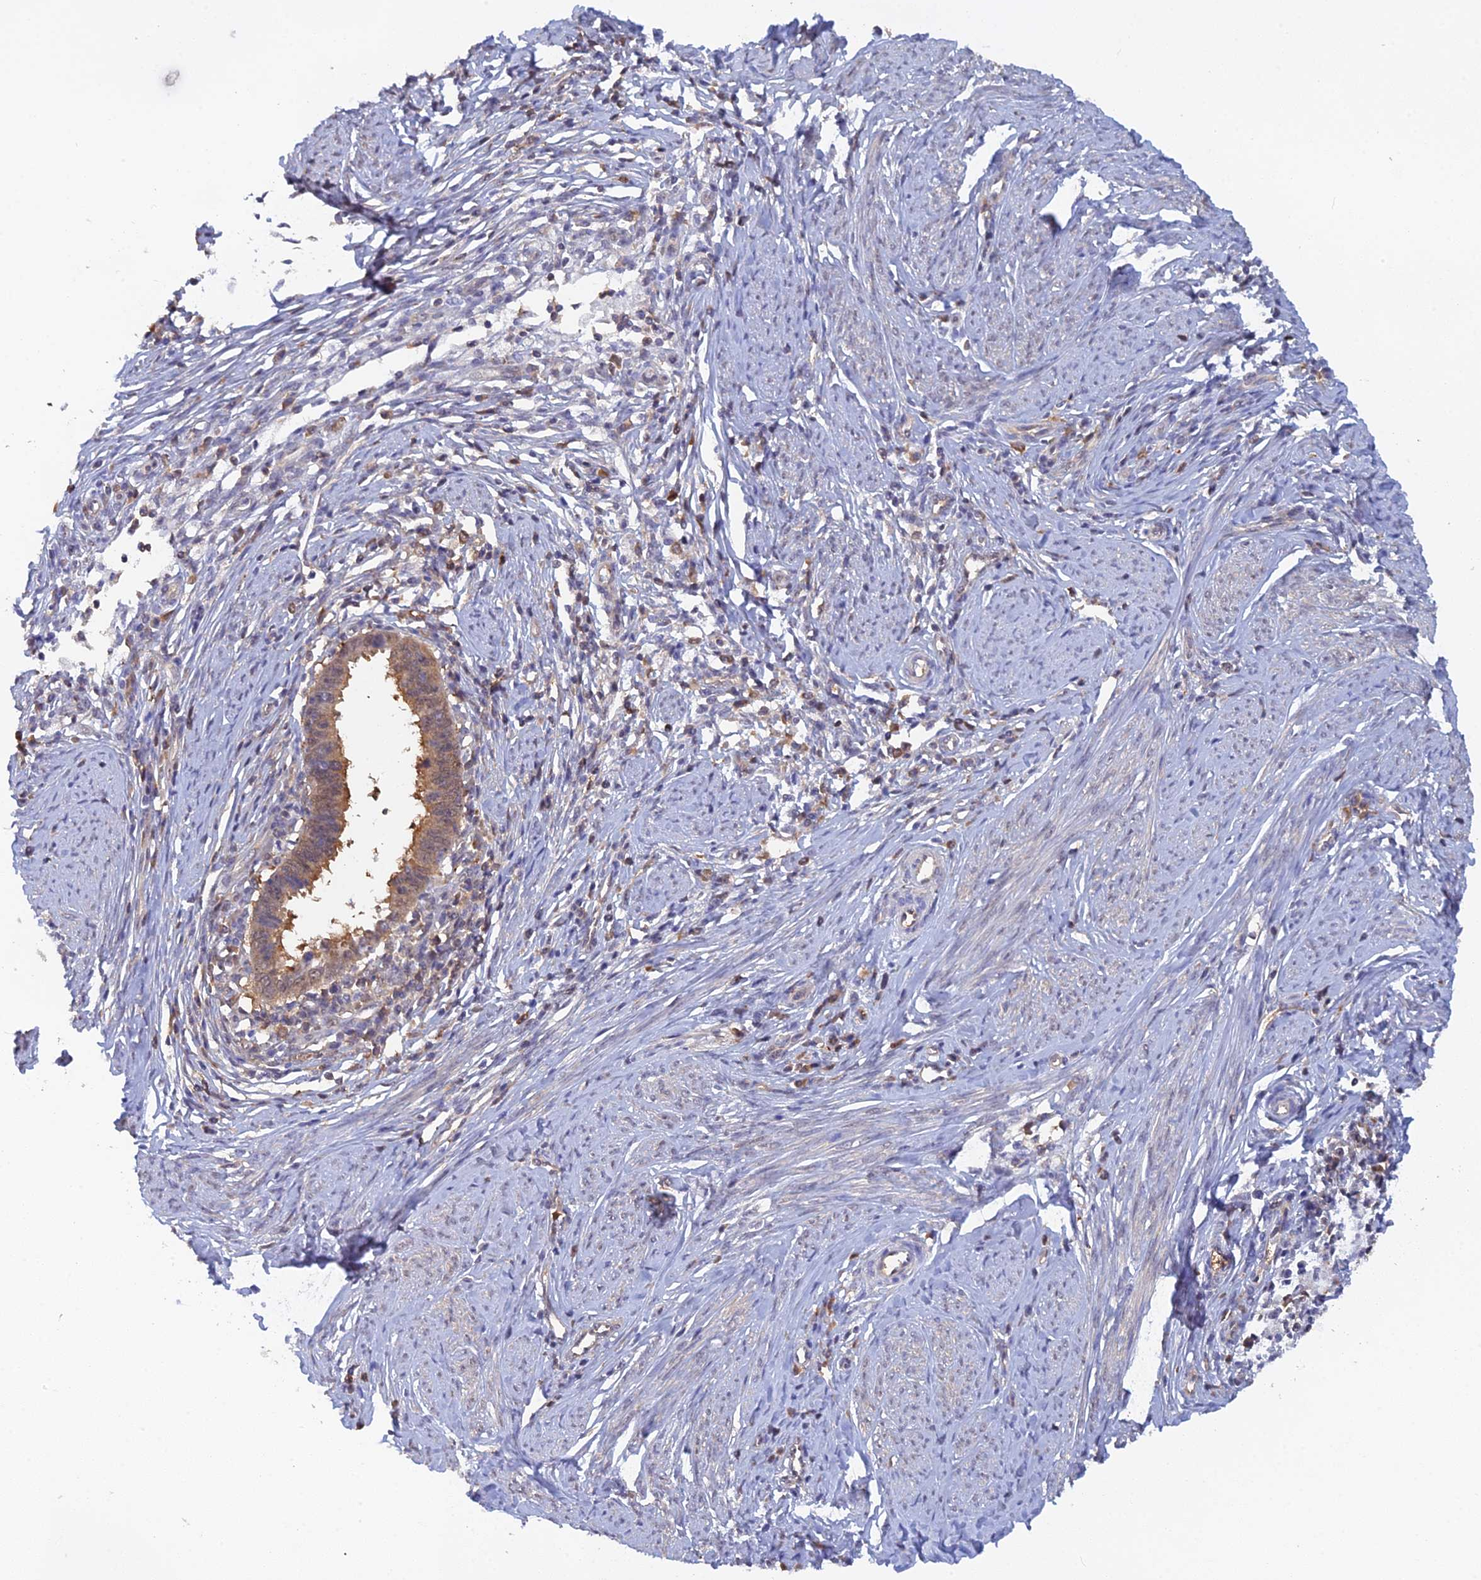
{"staining": {"intensity": "moderate", "quantity": ">75%", "location": "cytoplasmic/membranous,nuclear"}, "tissue": "cervical cancer", "cell_type": "Tumor cells", "image_type": "cancer", "snomed": [{"axis": "morphology", "description": "Adenocarcinoma, NOS"}, {"axis": "topography", "description": "Cervix"}], "caption": "Human cervical cancer (adenocarcinoma) stained for a protein (brown) displays moderate cytoplasmic/membranous and nuclear positive positivity in approximately >75% of tumor cells.", "gene": "HINT1", "patient": {"sex": "female", "age": 36}}